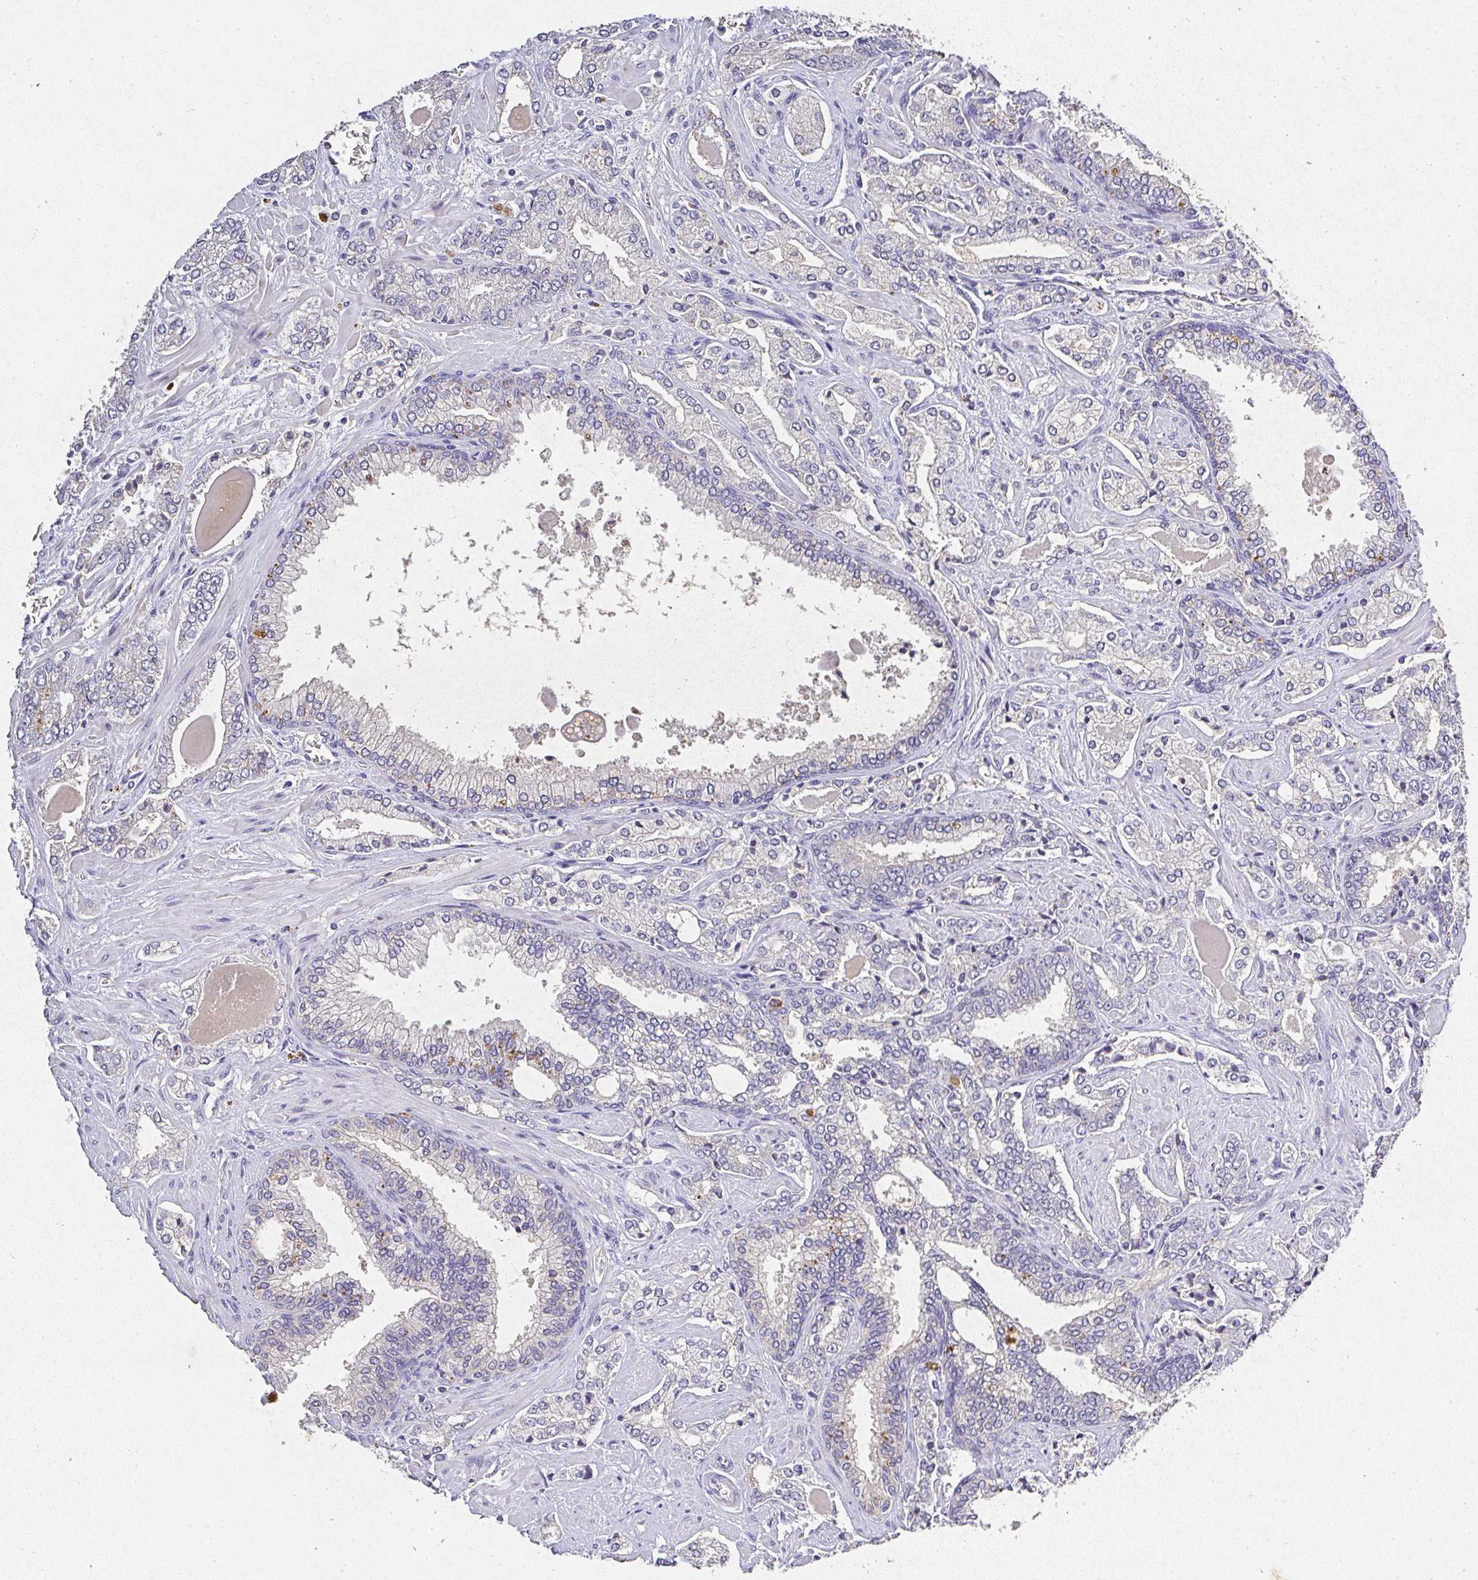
{"staining": {"intensity": "negative", "quantity": "none", "location": "none"}, "tissue": "prostate cancer", "cell_type": "Tumor cells", "image_type": "cancer", "snomed": [{"axis": "morphology", "description": "Adenocarcinoma, High grade"}, {"axis": "topography", "description": "Prostate"}], "caption": "The immunohistochemistry (IHC) micrograph has no significant staining in tumor cells of prostate cancer (high-grade adenocarcinoma) tissue.", "gene": "RPS2", "patient": {"sex": "male", "age": 60}}